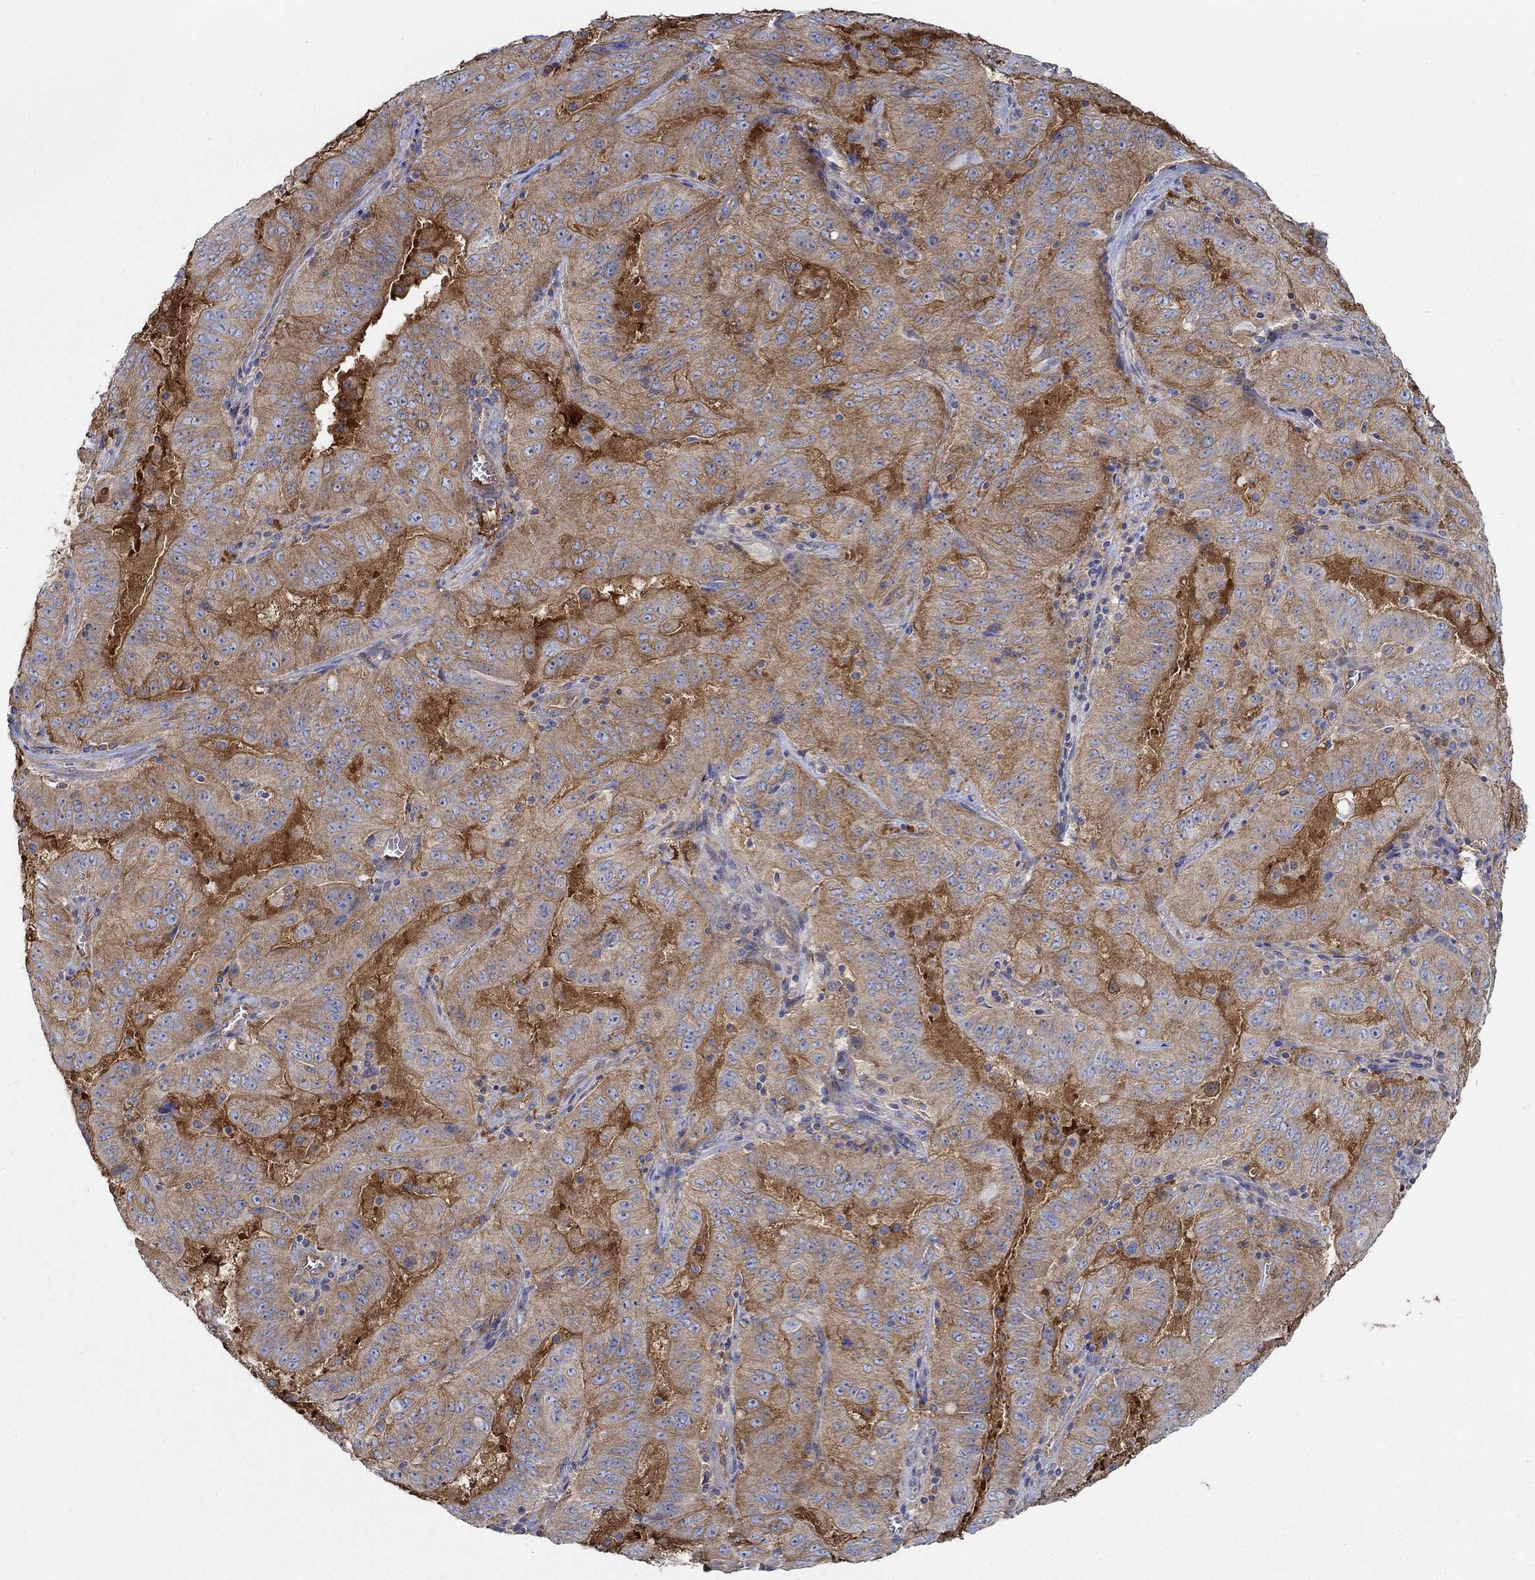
{"staining": {"intensity": "strong", "quantity": "25%-75%", "location": "cytoplasmic/membranous"}, "tissue": "pancreatic cancer", "cell_type": "Tumor cells", "image_type": "cancer", "snomed": [{"axis": "morphology", "description": "Adenocarcinoma, NOS"}, {"axis": "topography", "description": "Pancreas"}], "caption": "Immunohistochemical staining of pancreatic cancer exhibits high levels of strong cytoplasmic/membranous protein positivity in about 25%-75% of tumor cells. The staining was performed using DAB to visualize the protein expression in brown, while the nuclei were stained in blue with hematoxylin (Magnification: 20x).", "gene": "SPAG9", "patient": {"sex": "male", "age": 63}}